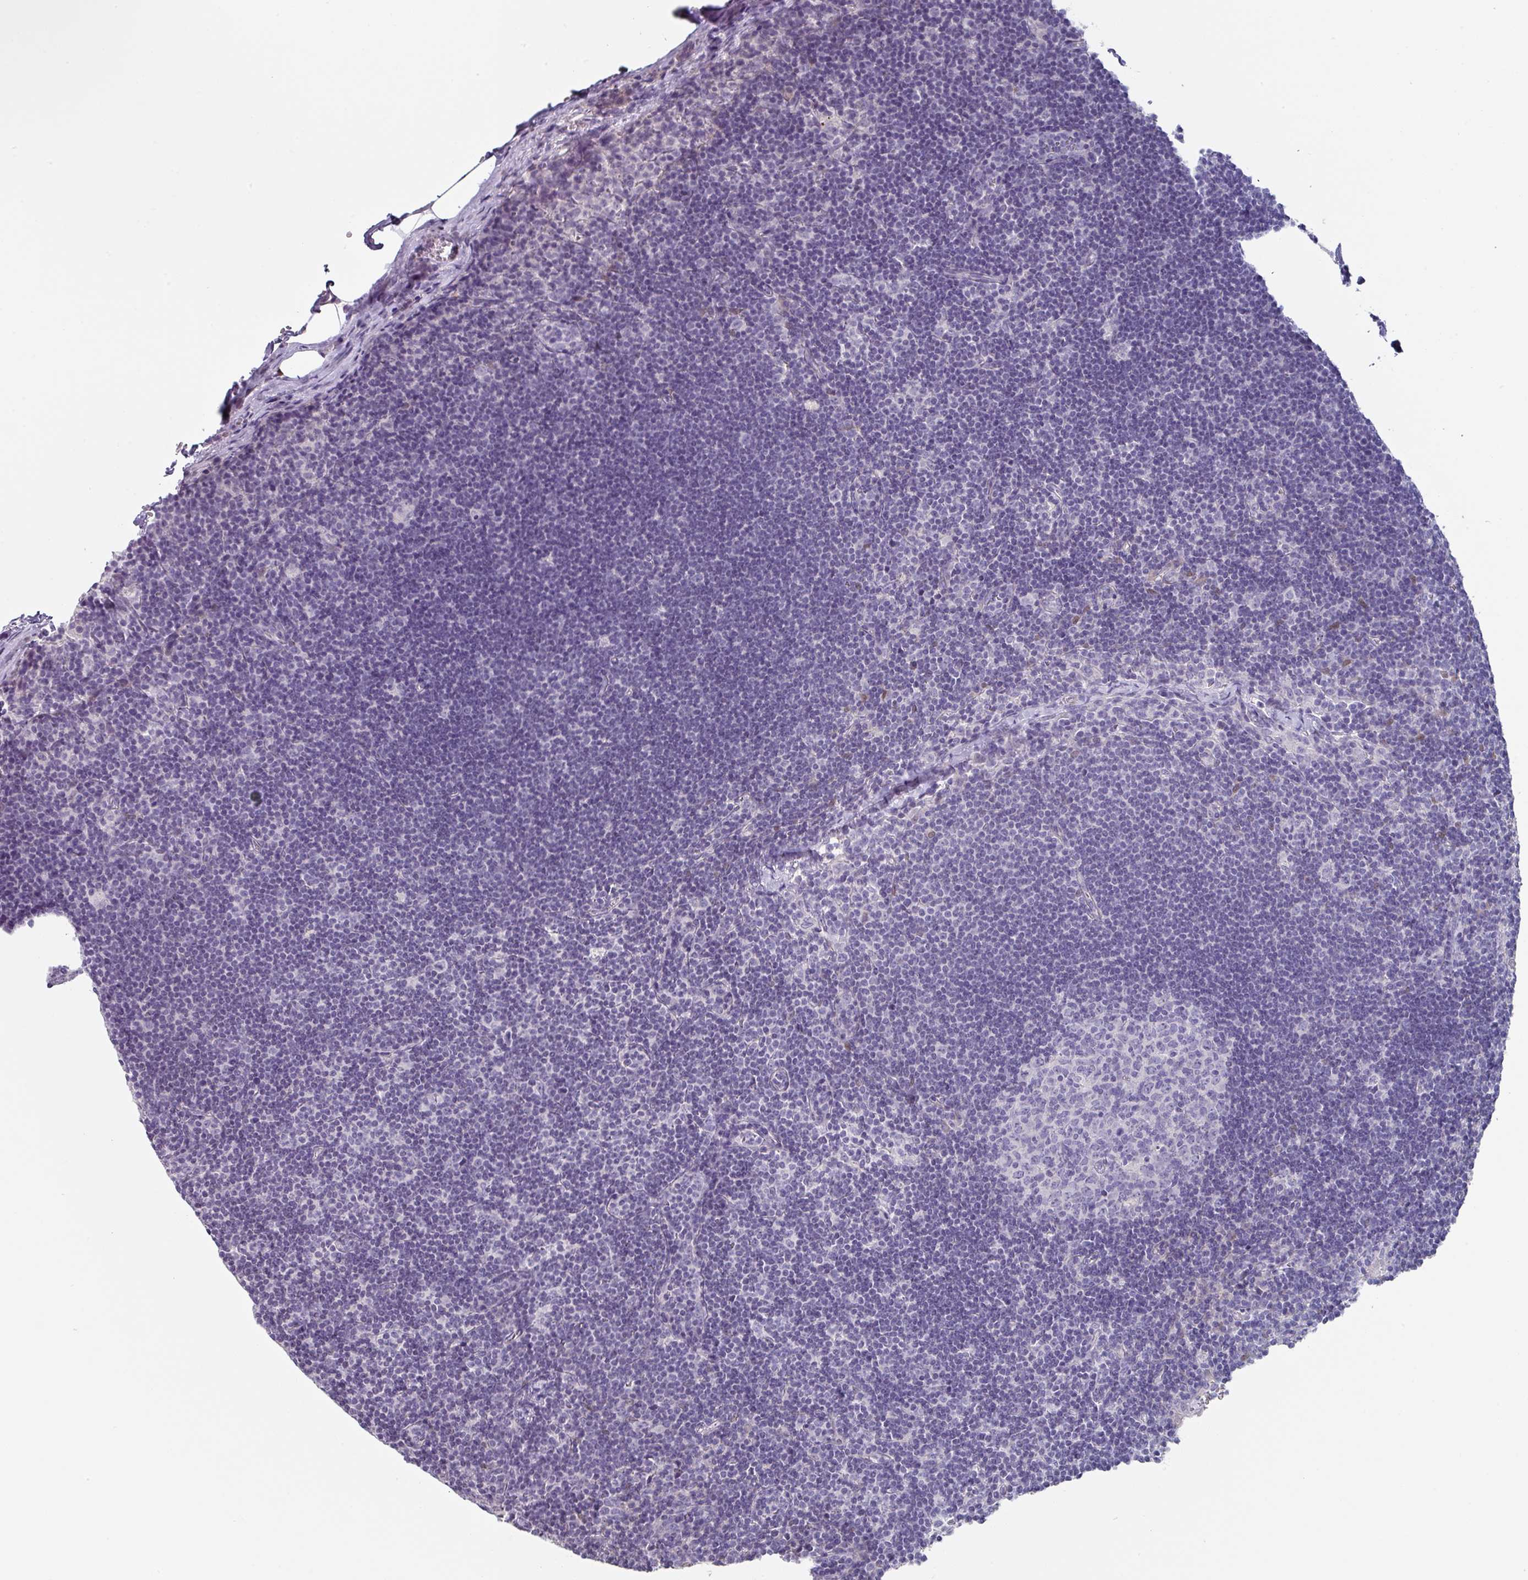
{"staining": {"intensity": "negative", "quantity": "none", "location": "none"}, "tissue": "lymph node", "cell_type": "Germinal center cells", "image_type": "normal", "snomed": [{"axis": "morphology", "description": "Normal tissue, NOS"}, {"axis": "topography", "description": "Lymph node"}], "caption": "Protein analysis of unremarkable lymph node demonstrates no significant positivity in germinal center cells. The staining is performed using DAB (3,3'-diaminobenzidine) brown chromogen with nuclei counter-stained in using hematoxylin.", "gene": "DEFB115", "patient": {"sex": "female", "age": 29}}